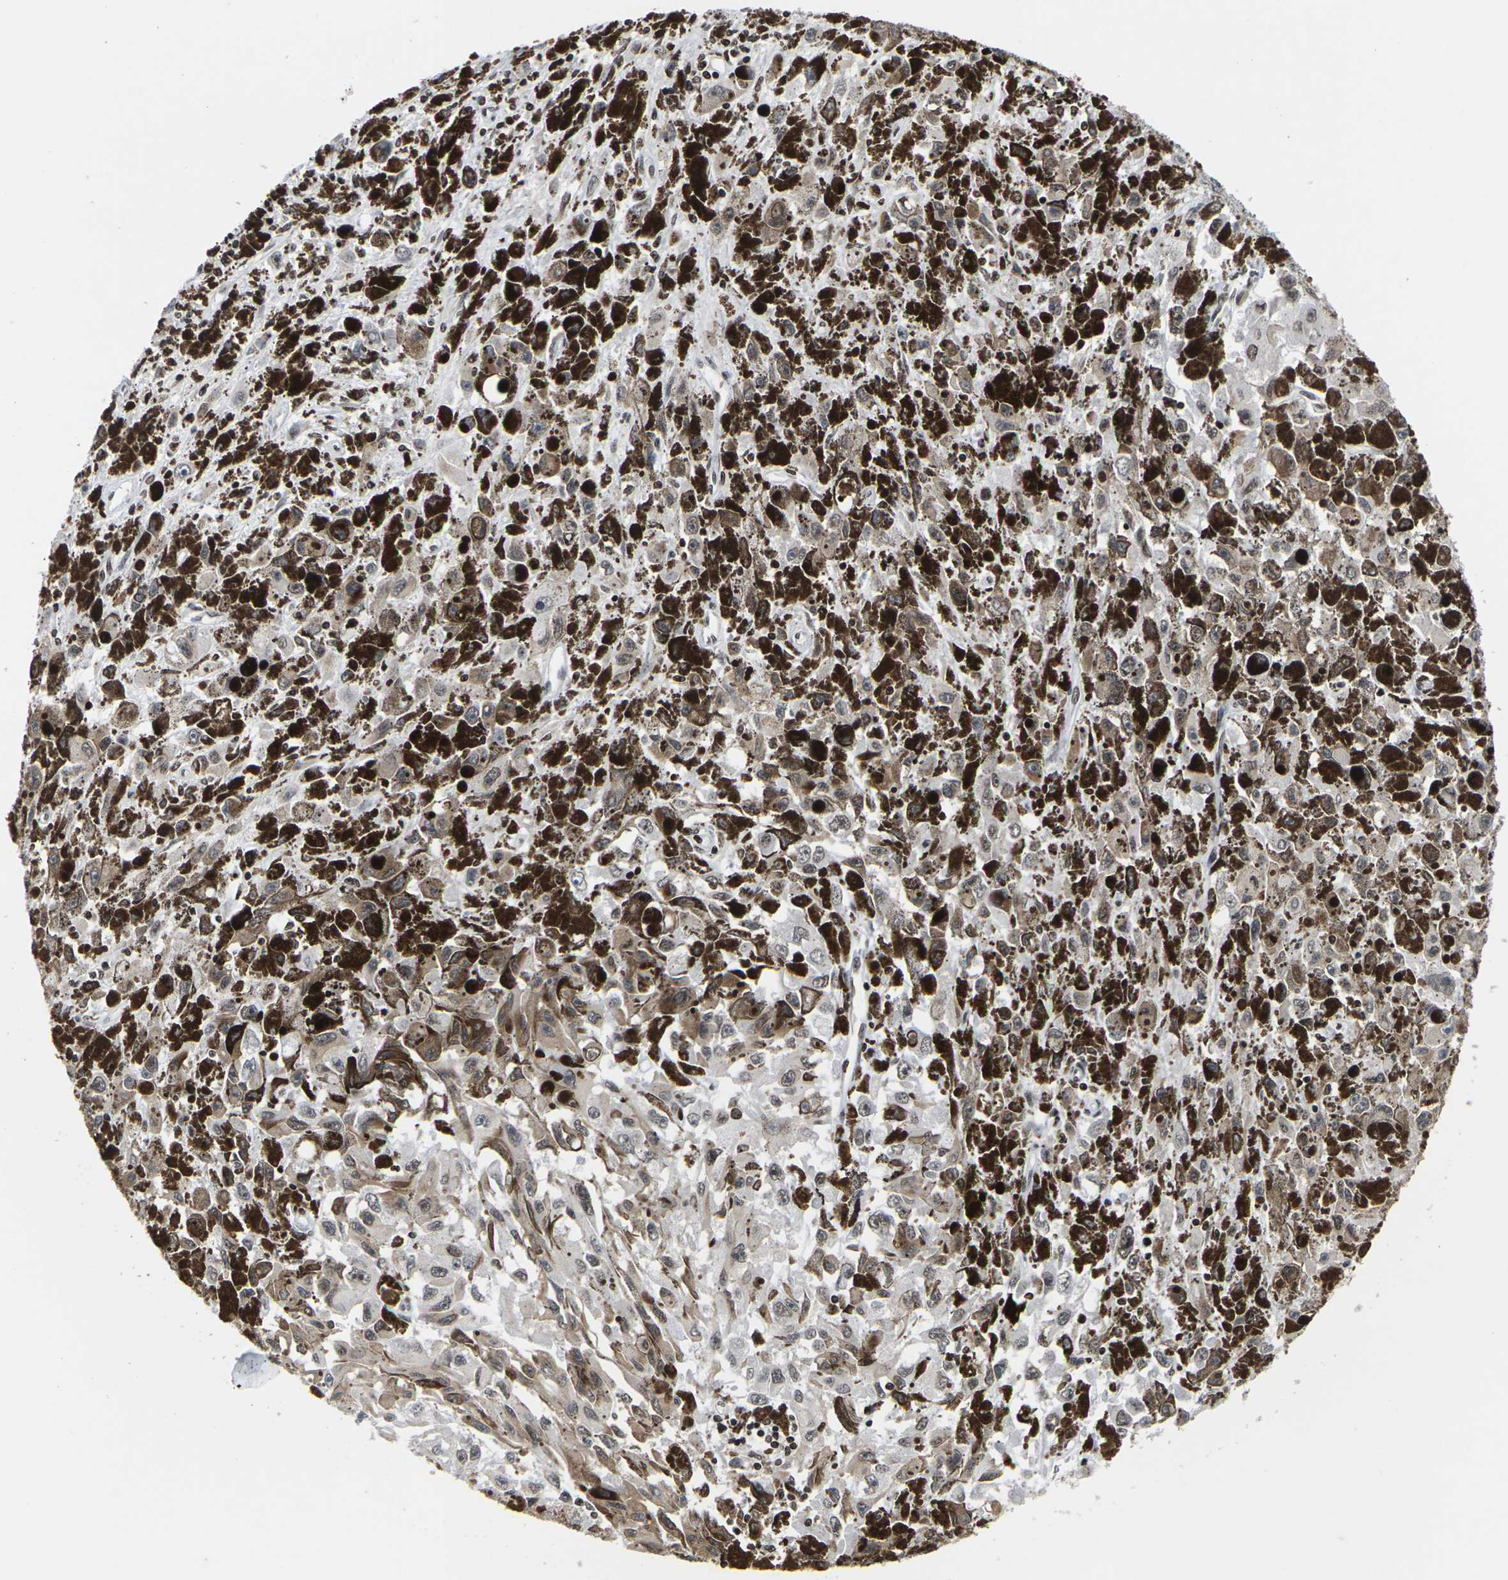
{"staining": {"intensity": "negative", "quantity": "none", "location": "none"}, "tissue": "melanoma", "cell_type": "Tumor cells", "image_type": "cancer", "snomed": [{"axis": "morphology", "description": "Malignant melanoma, NOS"}, {"axis": "topography", "description": "Skin"}], "caption": "Malignant melanoma stained for a protein using immunohistochemistry (IHC) demonstrates no positivity tumor cells.", "gene": "ETV5", "patient": {"sex": "female", "age": 104}}